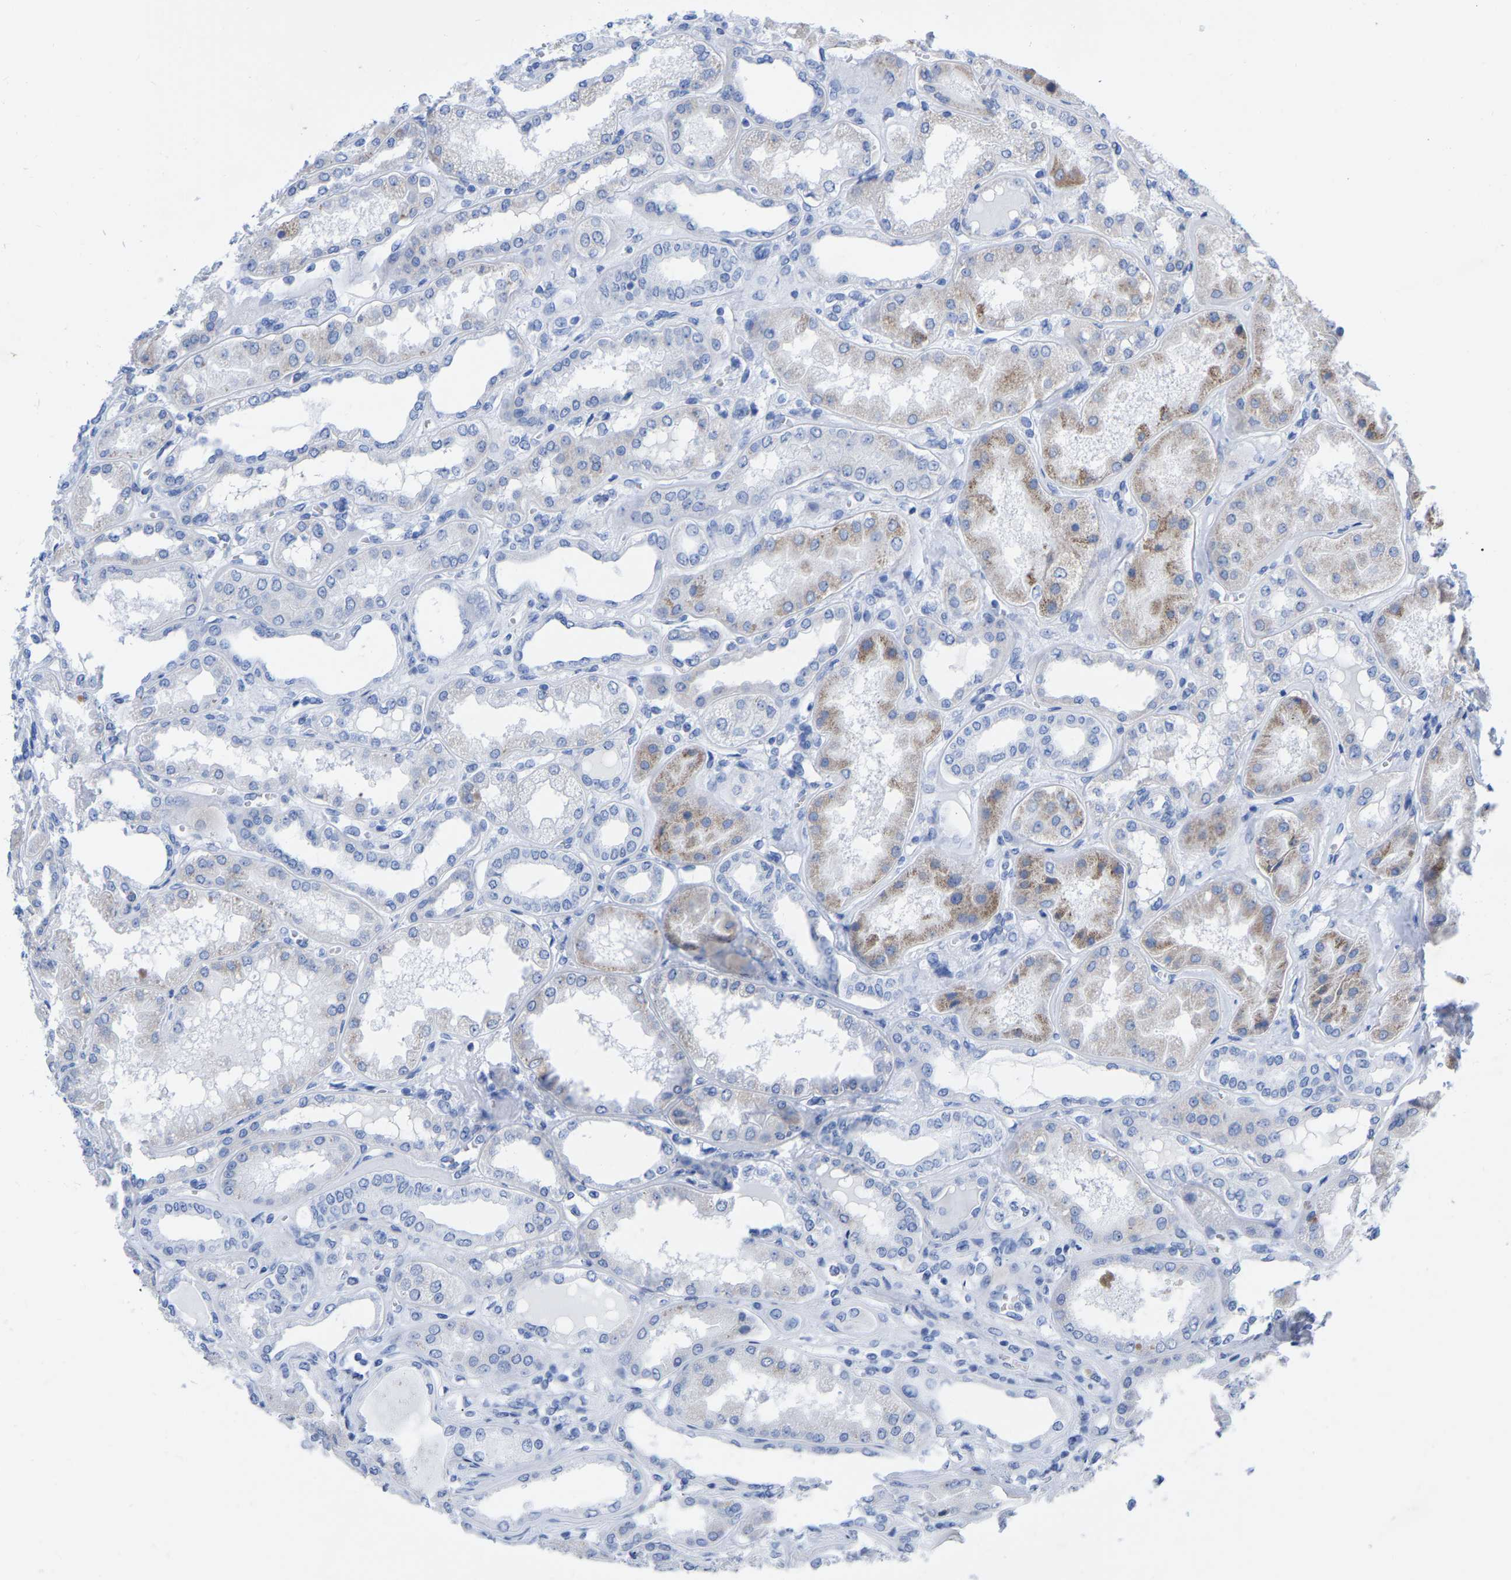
{"staining": {"intensity": "negative", "quantity": "none", "location": "none"}, "tissue": "kidney", "cell_type": "Cells in glomeruli", "image_type": "normal", "snomed": [{"axis": "morphology", "description": "Normal tissue, NOS"}, {"axis": "topography", "description": "Kidney"}], "caption": "Cells in glomeruli show no significant protein positivity in benign kidney. (Stains: DAB (3,3'-diaminobenzidine) immunohistochemistry (IHC) with hematoxylin counter stain, Microscopy: brightfield microscopy at high magnification).", "gene": "ZNF629", "patient": {"sex": "female", "age": 56}}